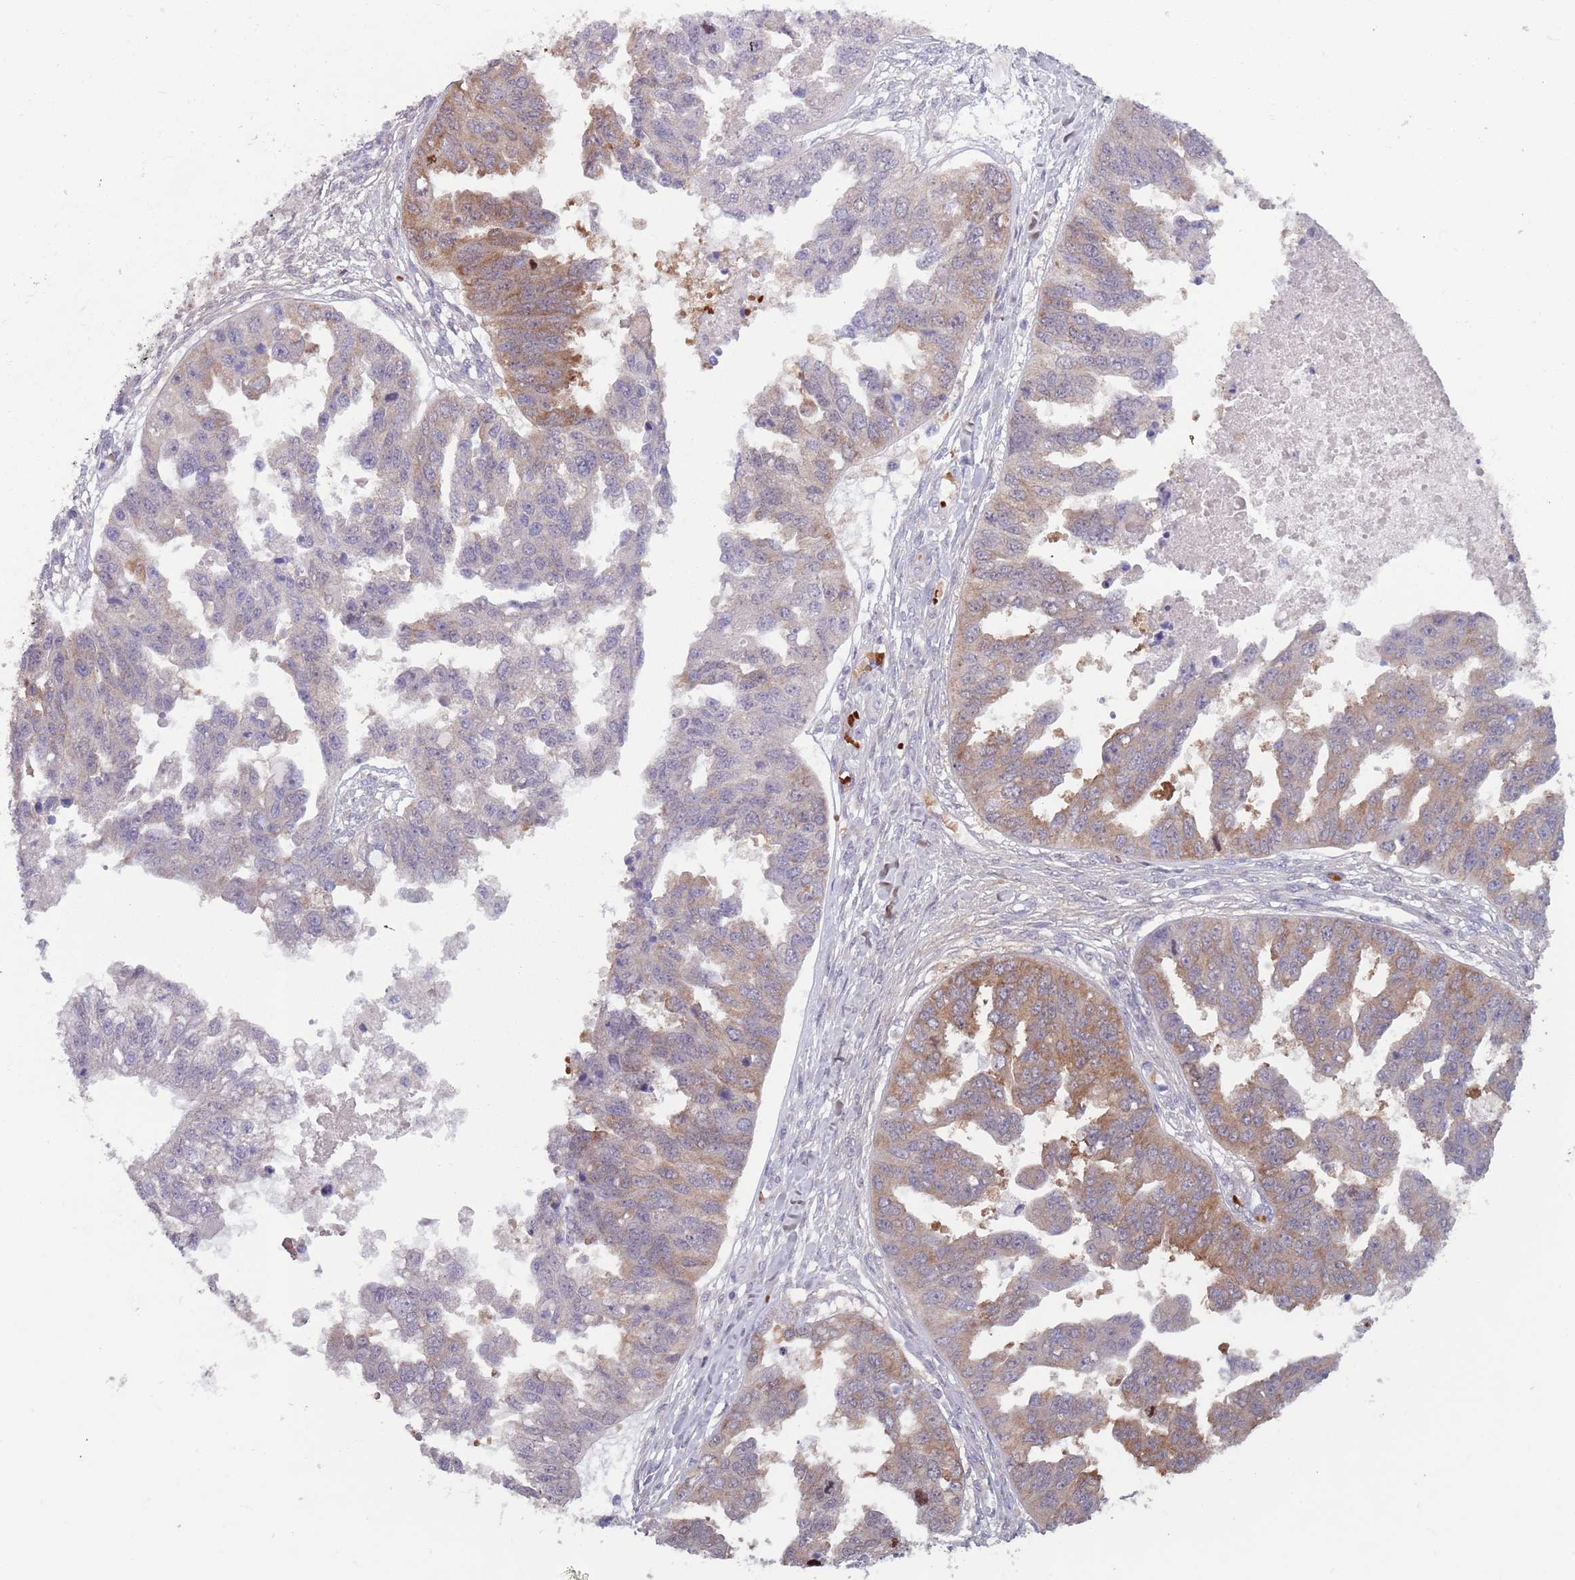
{"staining": {"intensity": "moderate", "quantity": "<25%", "location": "cytoplasmic/membranous"}, "tissue": "ovarian cancer", "cell_type": "Tumor cells", "image_type": "cancer", "snomed": [{"axis": "morphology", "description": "Cystadenocarcinoma, serous, NOS"}, {"axis": "topography", "description": "Ovary"}], "caption": "Ovarian serous cystadenocarcinoma stained with DAB immunohistochemistry reveals low levels of moderate cytoplasmic/membranous staining in about <25% of tumor cells.", "gene": "CLNS1A", "patient": {"sex": "female", "age": 58}}